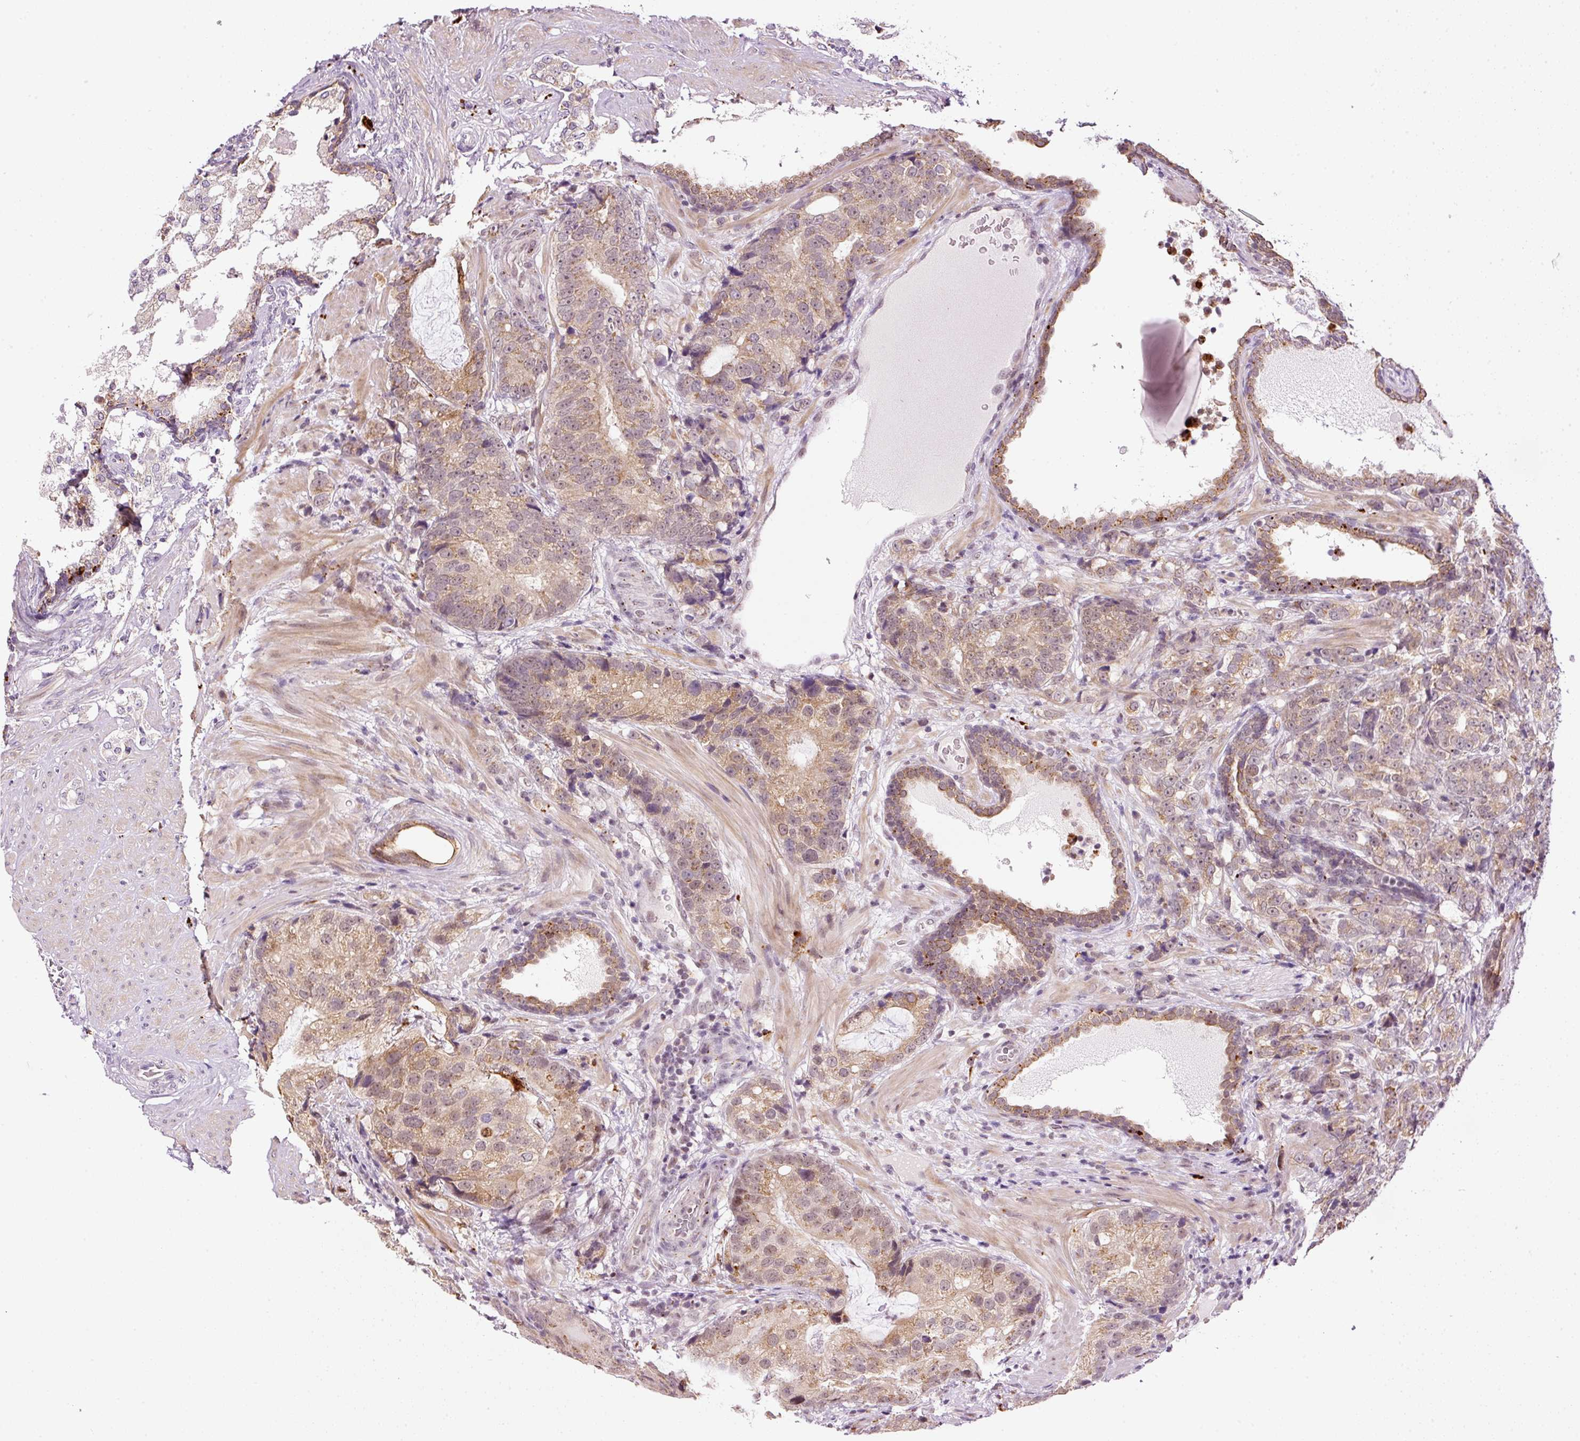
{"staining": {"intensity": "weak", "quantity": ">75%", "location": "cytoplasmic/membranous"}, "tissue": "prostate cancer", "cell_type": "Tumor cells", "image_type": "cancer", "snomed": [{"axis": "morphology", "description": "Adenocarcinoma, High grade"}, {"axis": "topography", "description": "Prostate"}], "caption": "An image of adenocarcinoma (high-grade) (prostate) stained for a protein exhibits weak cytoplasmic/membranous brown staining in tumor cells. (DAB IHC, brown staining for protein, blue staining for nuclei).", "gene": "ZNF639", "patient": {"sex": "male", "age": 67}}